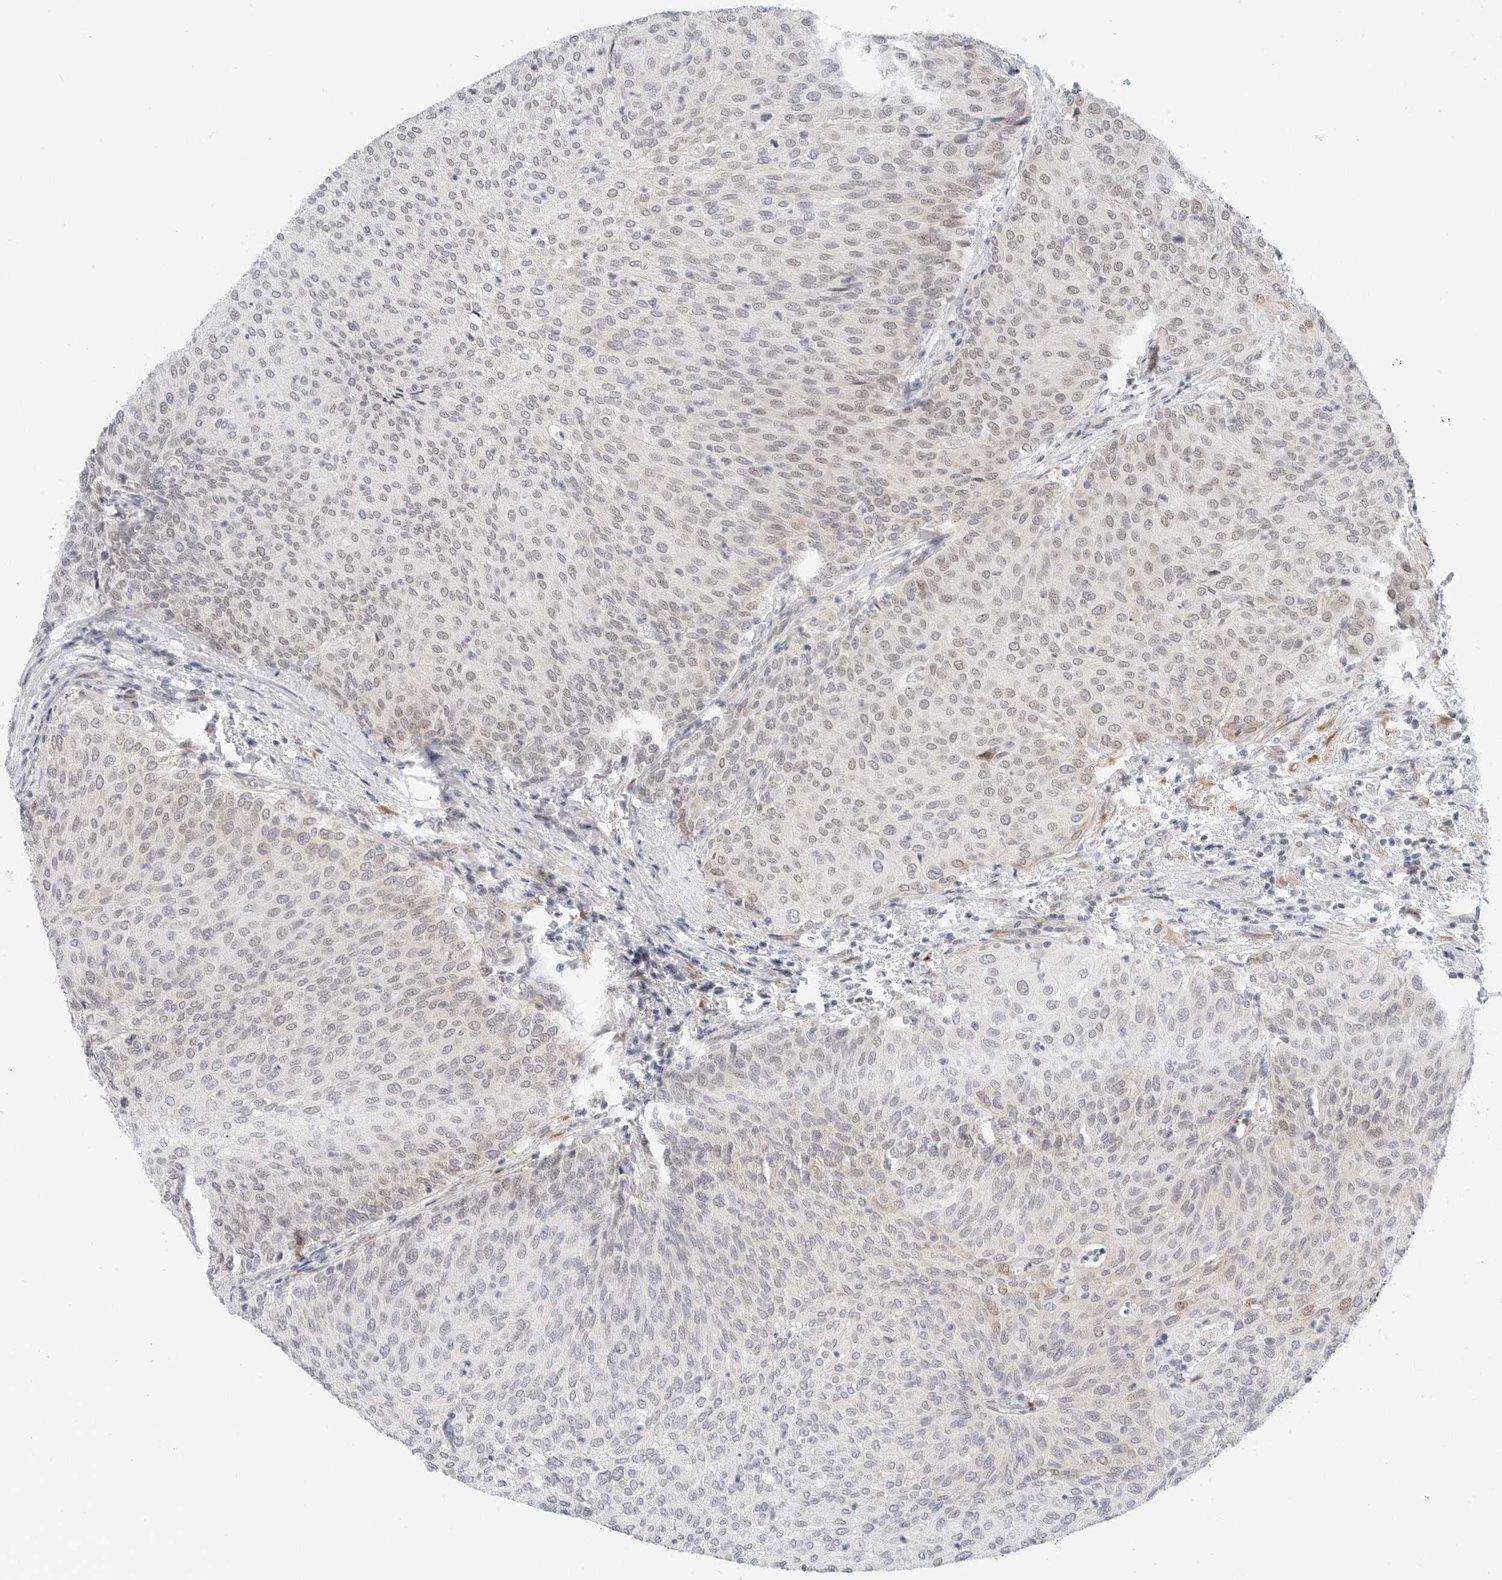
{"staining": {"intensity": "weak", "quantity": "<25%", "location": "nuclear"}, "tissue": "urothelial cancer", "cell_type": "Tumor cells", "image_type": "cancer", "snomed": [{"axis": "morphology", "description": "Urothelial carcinoma, Low grade"}, {"axis": "topography", "description": "Urinary bladder"}], "caption": "DAB immunohistochemical staining of human urothelial cancer shows no significant expression in tumor cells. Brightfield microscopy of IHC stained with DAB (3,3'-diaminobenzidine) (brown) and hematoxylin (blue), captured at high magnification.", "gene": "TSEN2", "patient": {"sex": "female", "age": 79}}